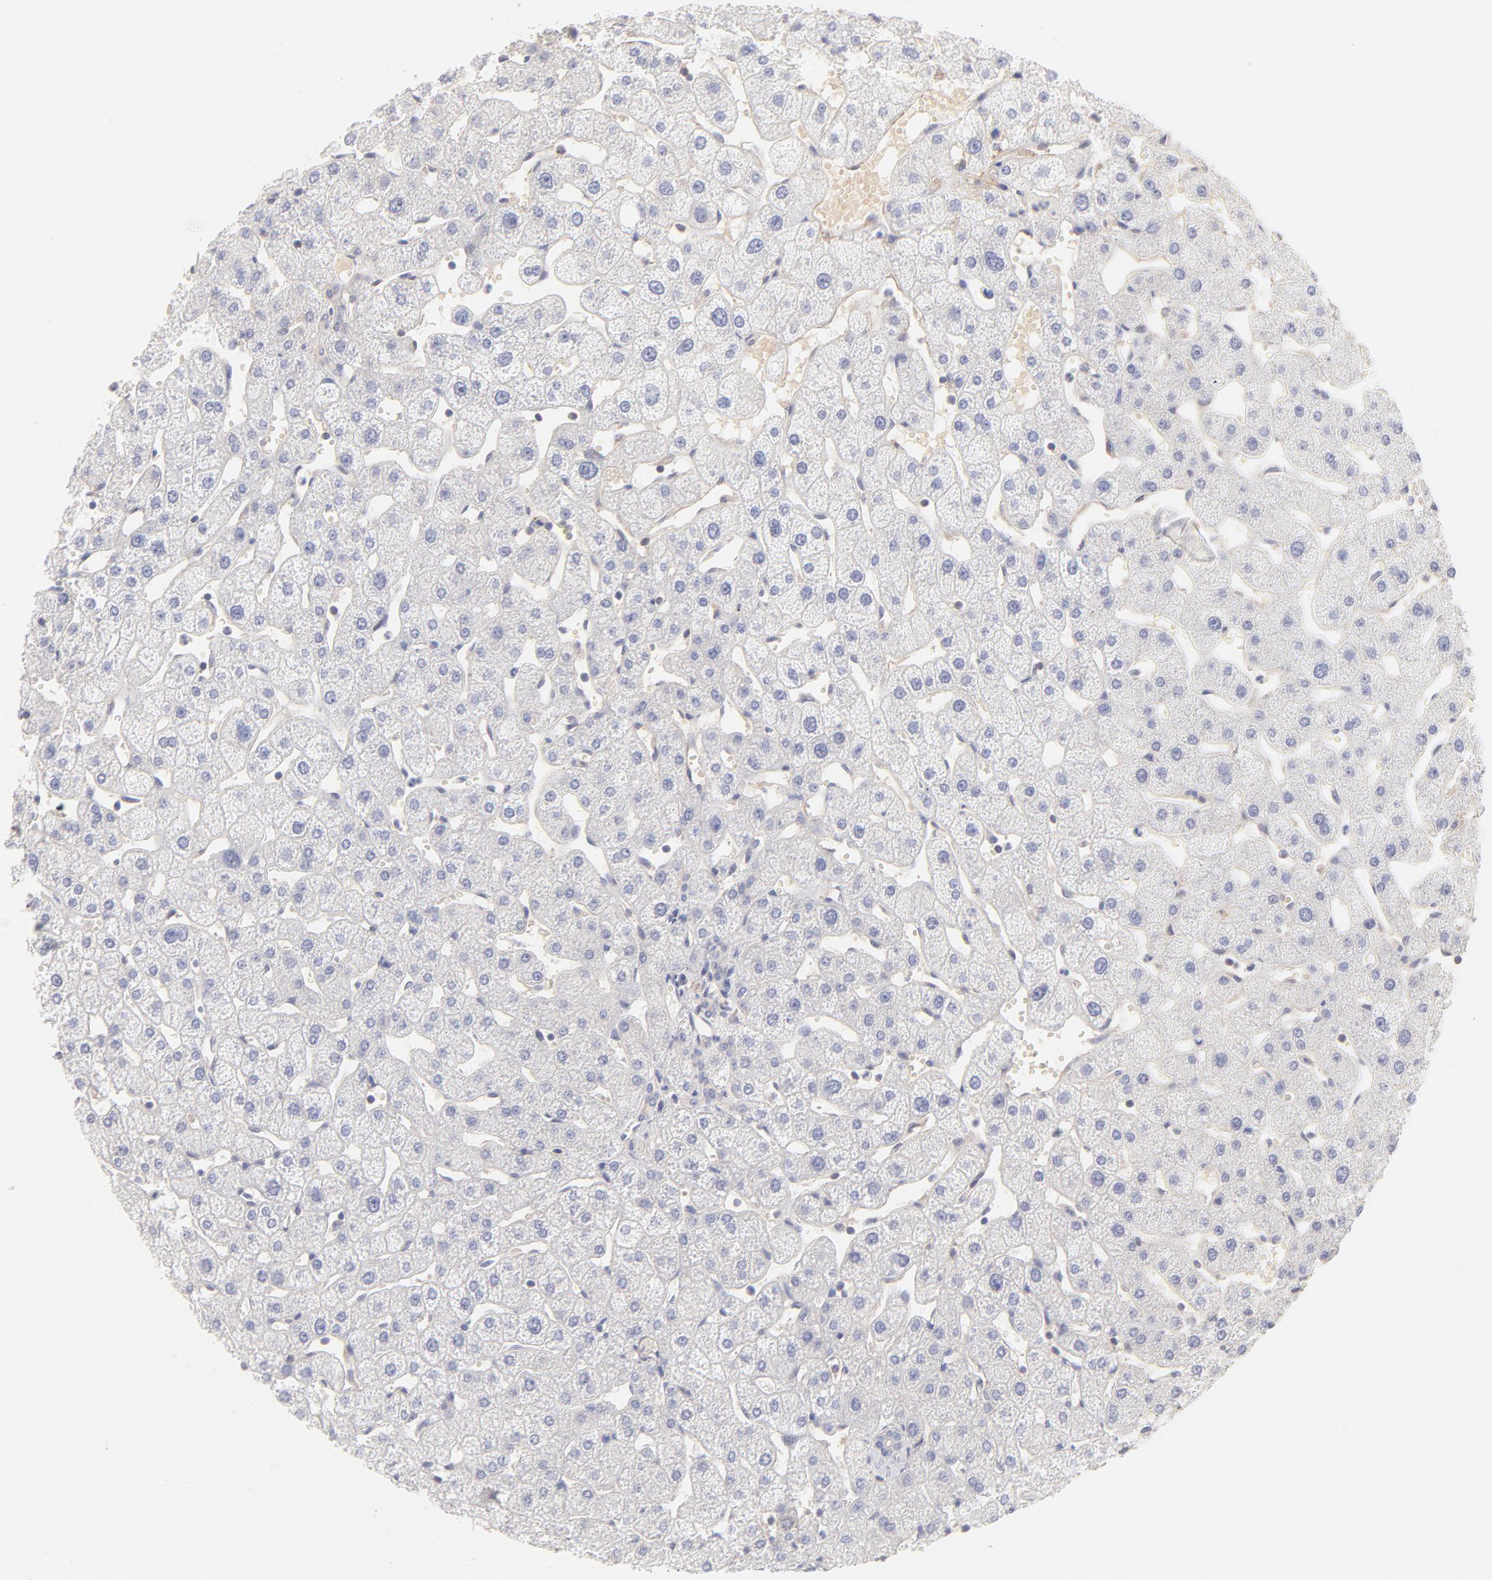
{"staining": {"intensity": "negative", "quantity": "none", "location": "none"}, "tissue": "liver", "cell_type": "Cholangiocytes", "image_type": "normal", "snomed": [{"axis": "morphology", "description": "Normal tissue, NOS"}, {"axis": "topography", "description": "Liver"}], "caption": "This is an IHC image of normal liver. There is no expression in cholangiocytes.", "gene": "LDLRAP1", "patient": {"sex": "male", "age": 67}}